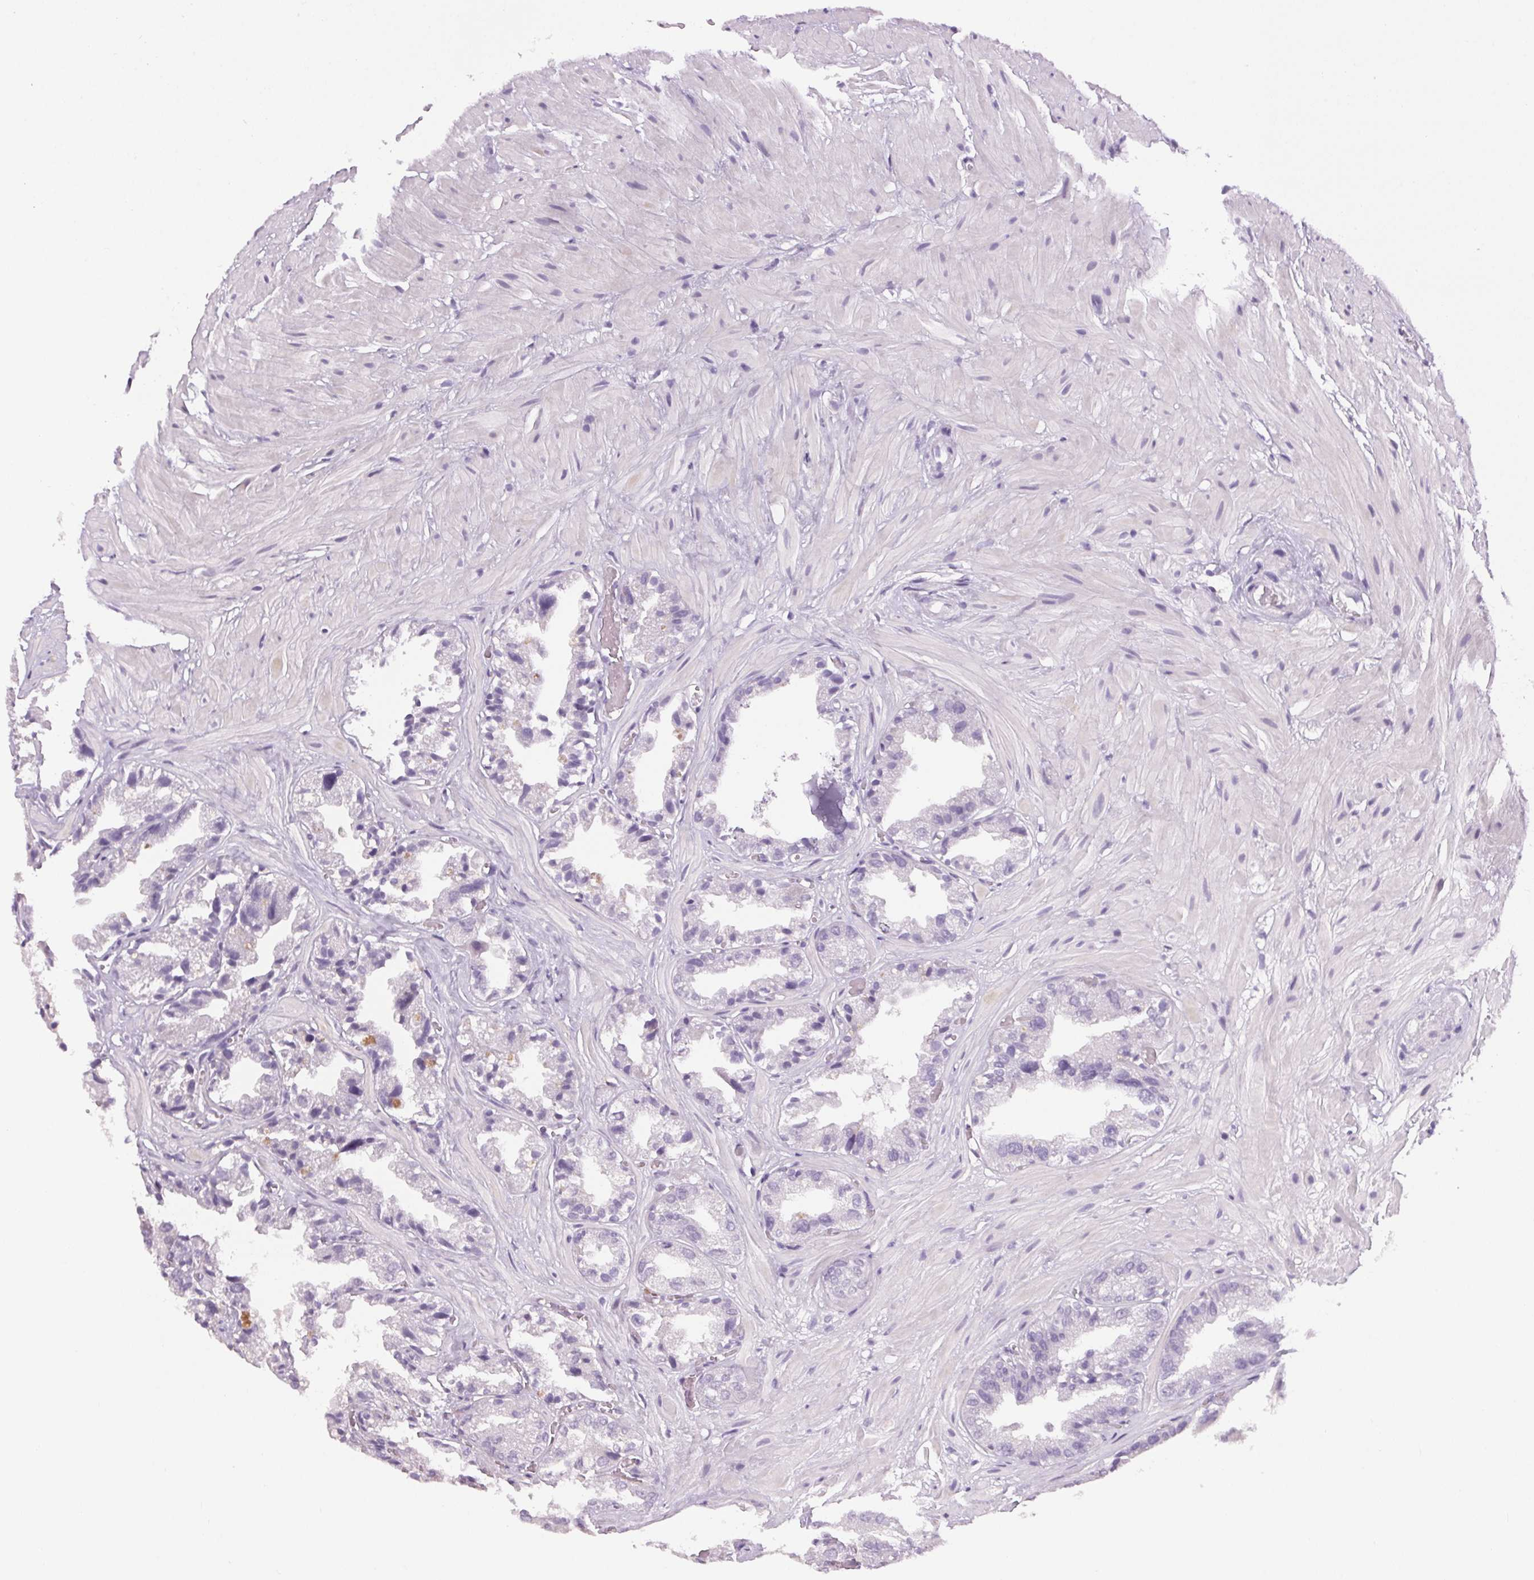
{"staining": {"intensity": "negative", "quantity": "none", "location": "none"}, "tissue": "seminal vesicle", "cell_type": "Glandular cells", "image_type": "normal", "snomed": [{"axis": "morphology", "description": "Normal tissue, NOS"}, {"axis": "topography", "description": "Seminal veicle"}], "caption": "An image of seminal vesicle stained for a protein shows no brown staining in glandular cells. (DAB (3,3'-diaminobenzidine) immunohistochemistry (IHC) visualized using brightfield microscopy, high magnification).", "gene": "SLC6A19", "patient": {"sex": "male", "age": 57}}